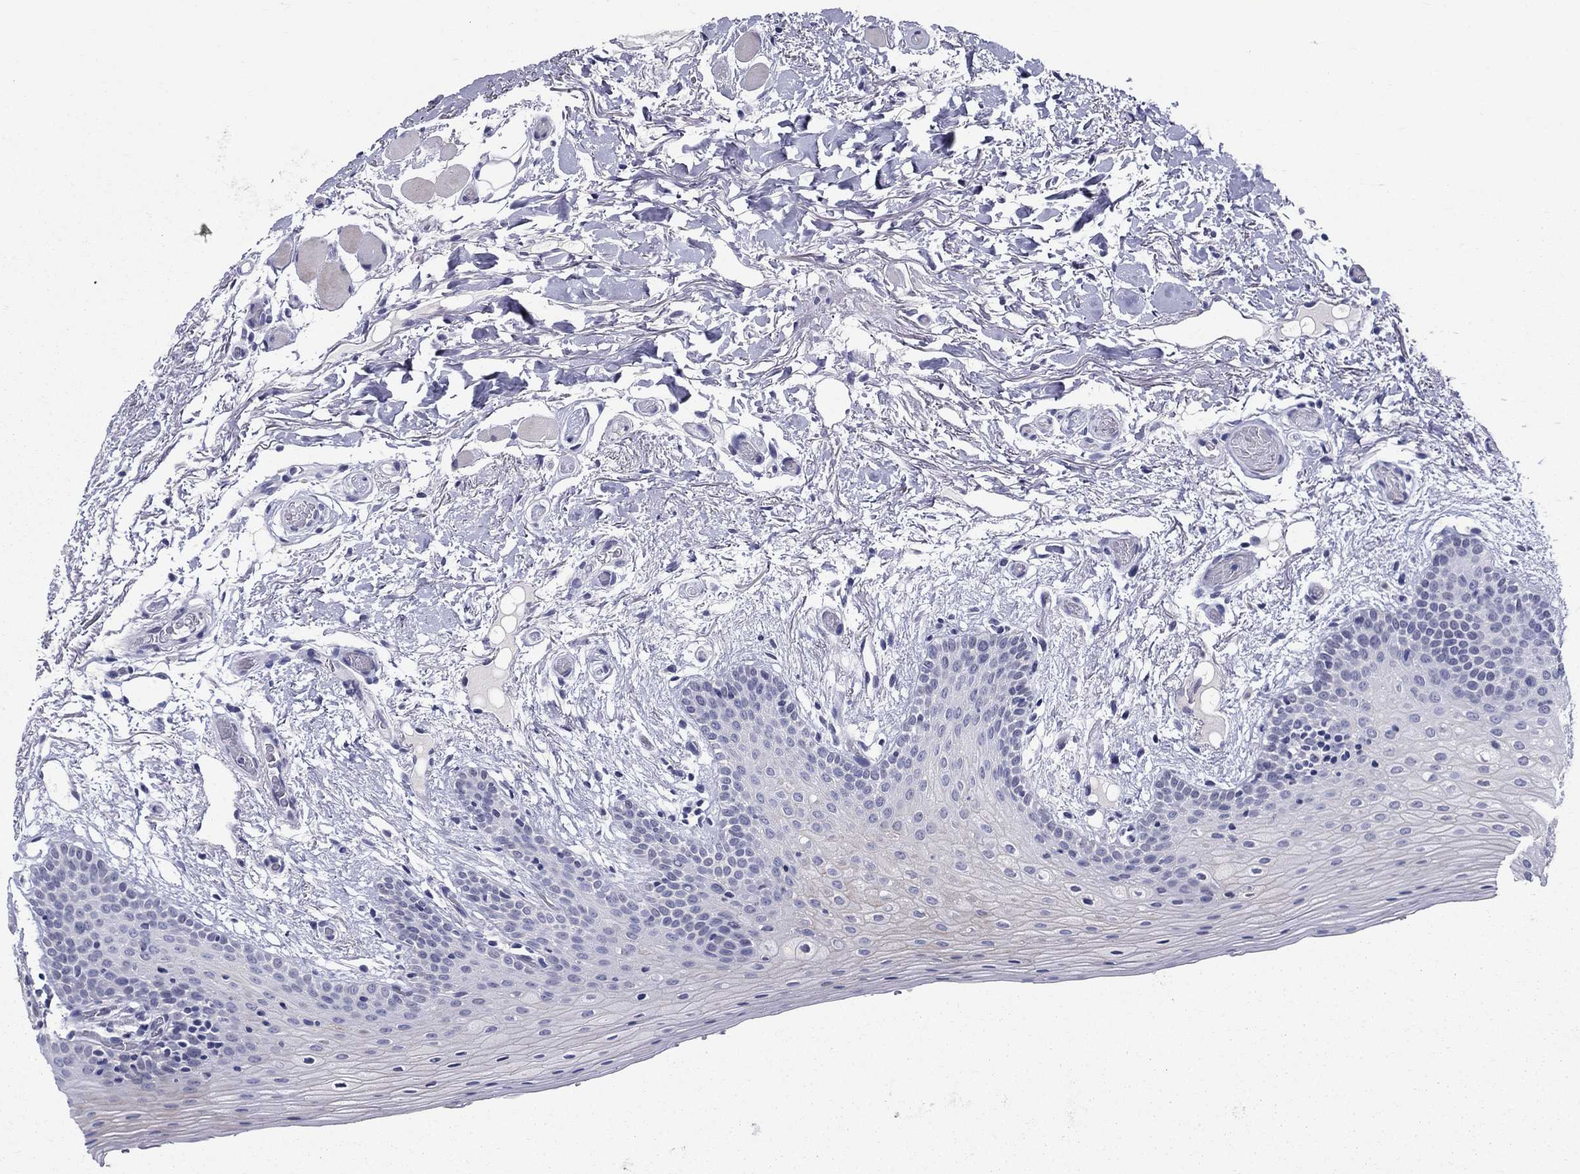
{"staining": {"intensity": "negative", "quantity": "none", "location": "none"}, "tissue": "oral mucosa", "cell_type": "Squamous epithelial cells", "image_type": "normal", "snomed": [{"axis": "morphology", "description": "Normal tissue, NOS"}, {"axis": "topography", "description": "Oral tissue"}, {"axis": "topography", "description": "Tounge, NOS"}], "caption": "Histopathology image shows no protein staining in squamous epithelial cells of unremarkable oral mucosa. Nuclei are stained in blue.", "gene": "C4orf19", "patient": {"sex": "female", "age": 86}}